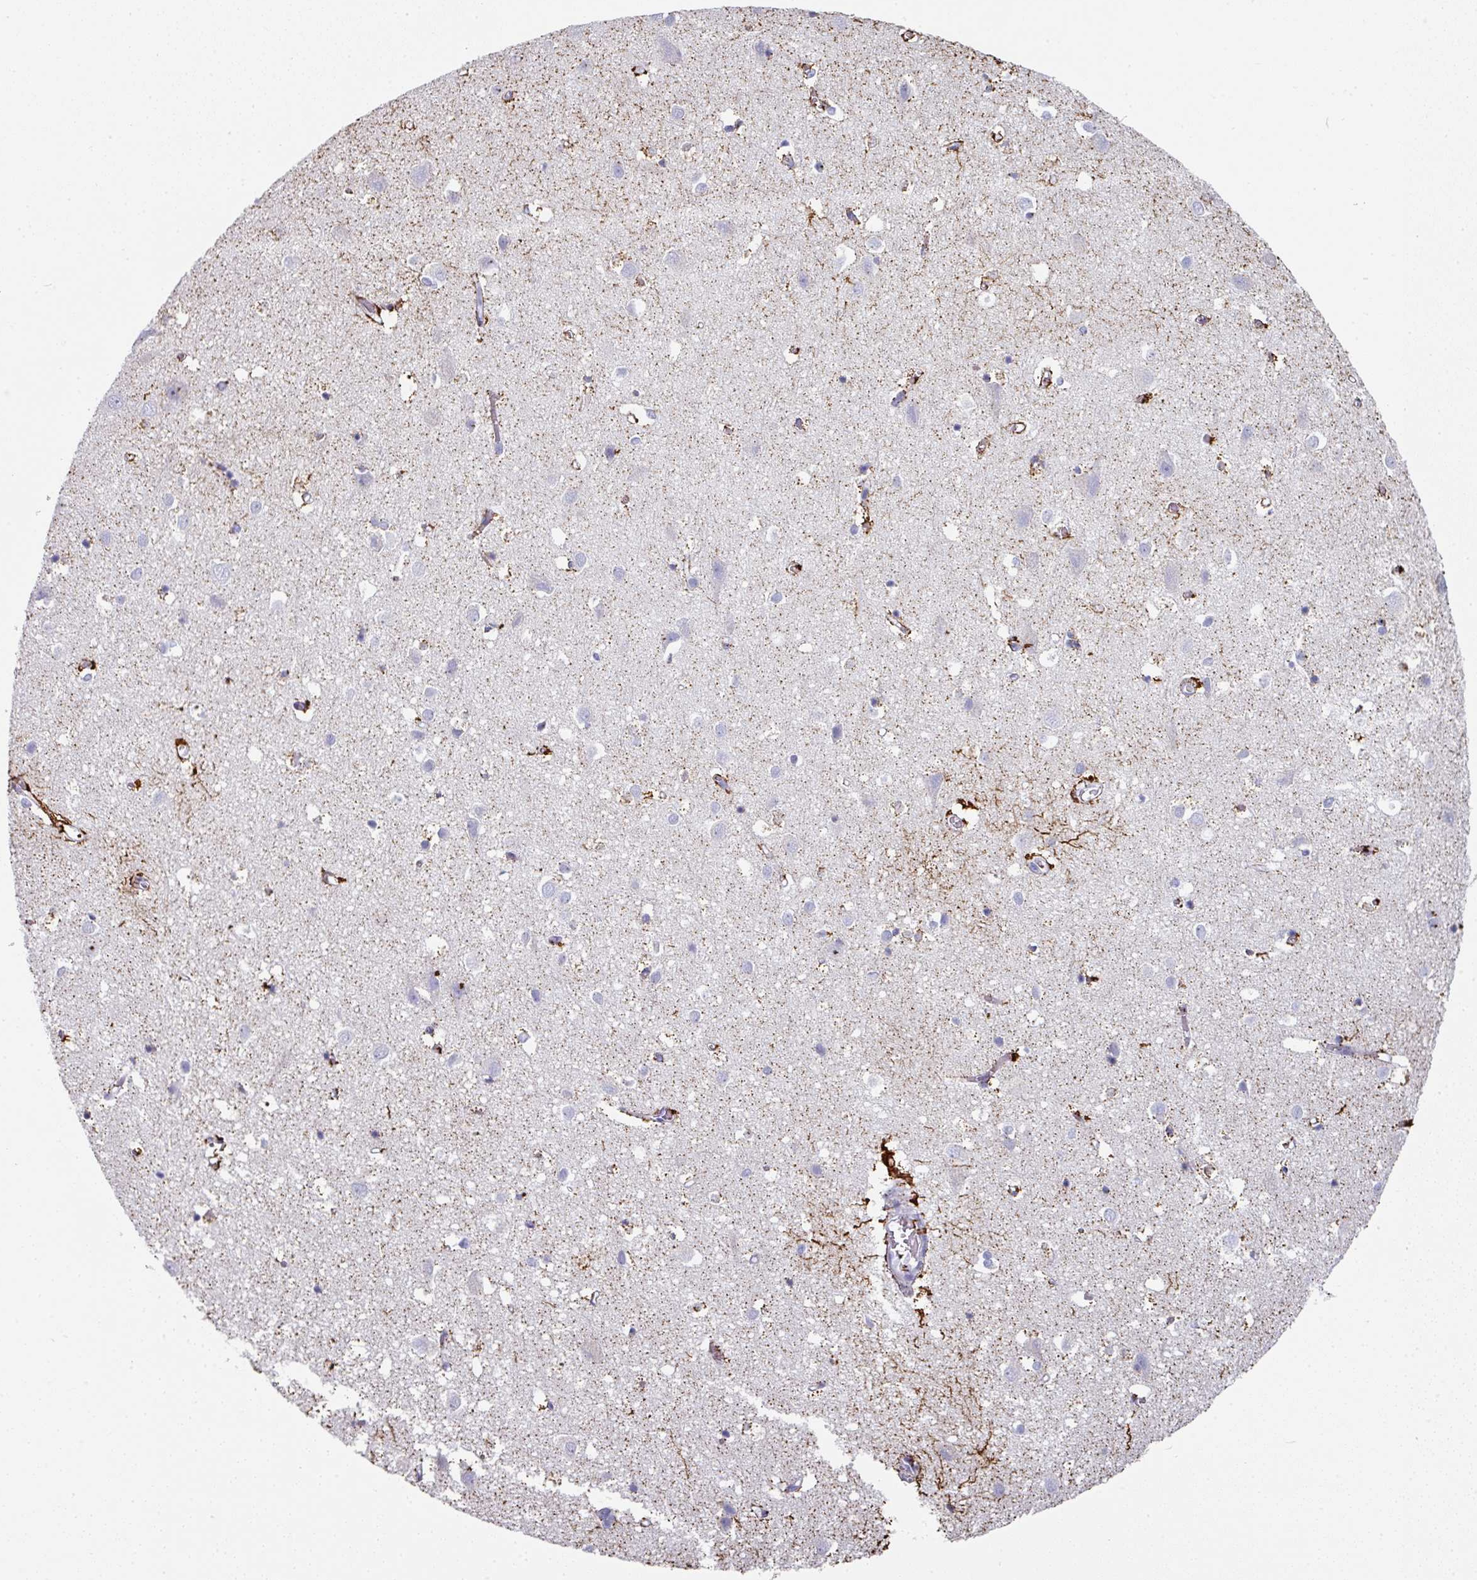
{"staining": {"intensity": "moderate", "quantity": "25%-75%", "location": "cytoplasmic/membranous"}, "tissue": "cerebral cortex", "cell_type": "Endothelial cells", "image_type": "normal", "snomed": [{"axis": "morphology", "description": "Normal tissue, NOS"}, {"axis": "topography", "description": "Cerebral cortex"}], "caption": "Immunohistochemical staining of normal cerebral cortex shows 25%-75% levels of moderate cytoplasmic/membranous protein positivity in about 25%-75% of endothelial cells.", "gene": "SETBP1", "patient": {"sex": "male", "age": 70}}